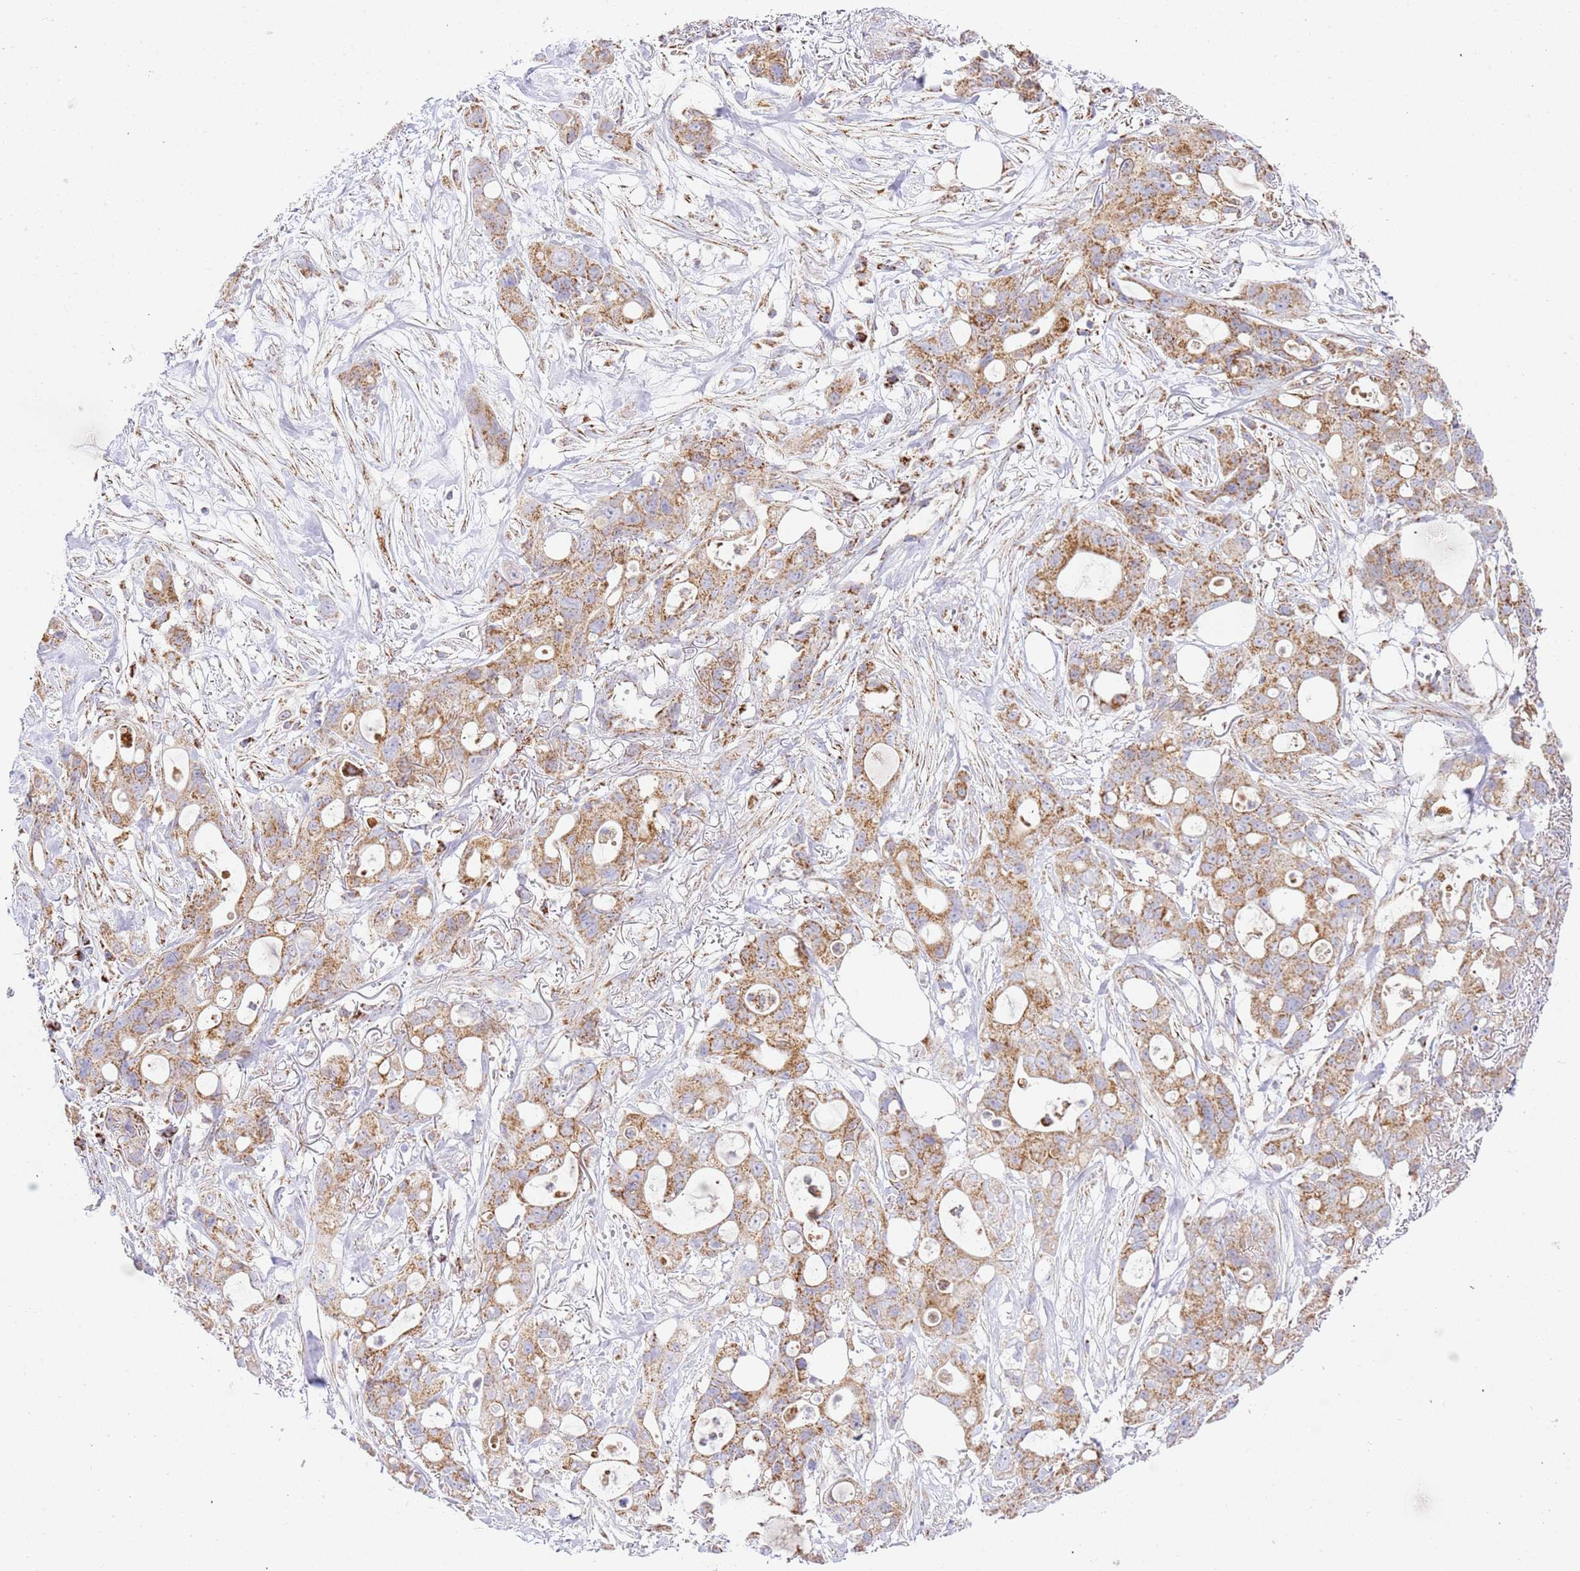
{"staining": {"intensity": "moderate", "quantity": ">75%", "location": "cytoplasmic/membranous"}, "tissue": "ovarian cancer", "cell_type": "Tumor cells", "image_type": "cancer", "snomed": [{"axis": "morphology", "description": "Cystadenocarcinoma, mucinous, NOS"}, {"axis": "topography", "description": "Ovary"}], "caption": "Mucinous cystadenocarcinoma (ovarian) stained for a protein reveals moderate cytoplasmic/membranous positivity in tumor cells.", "gene": "ZBTB39", "patient": {"sex": "female", "age": 70}}